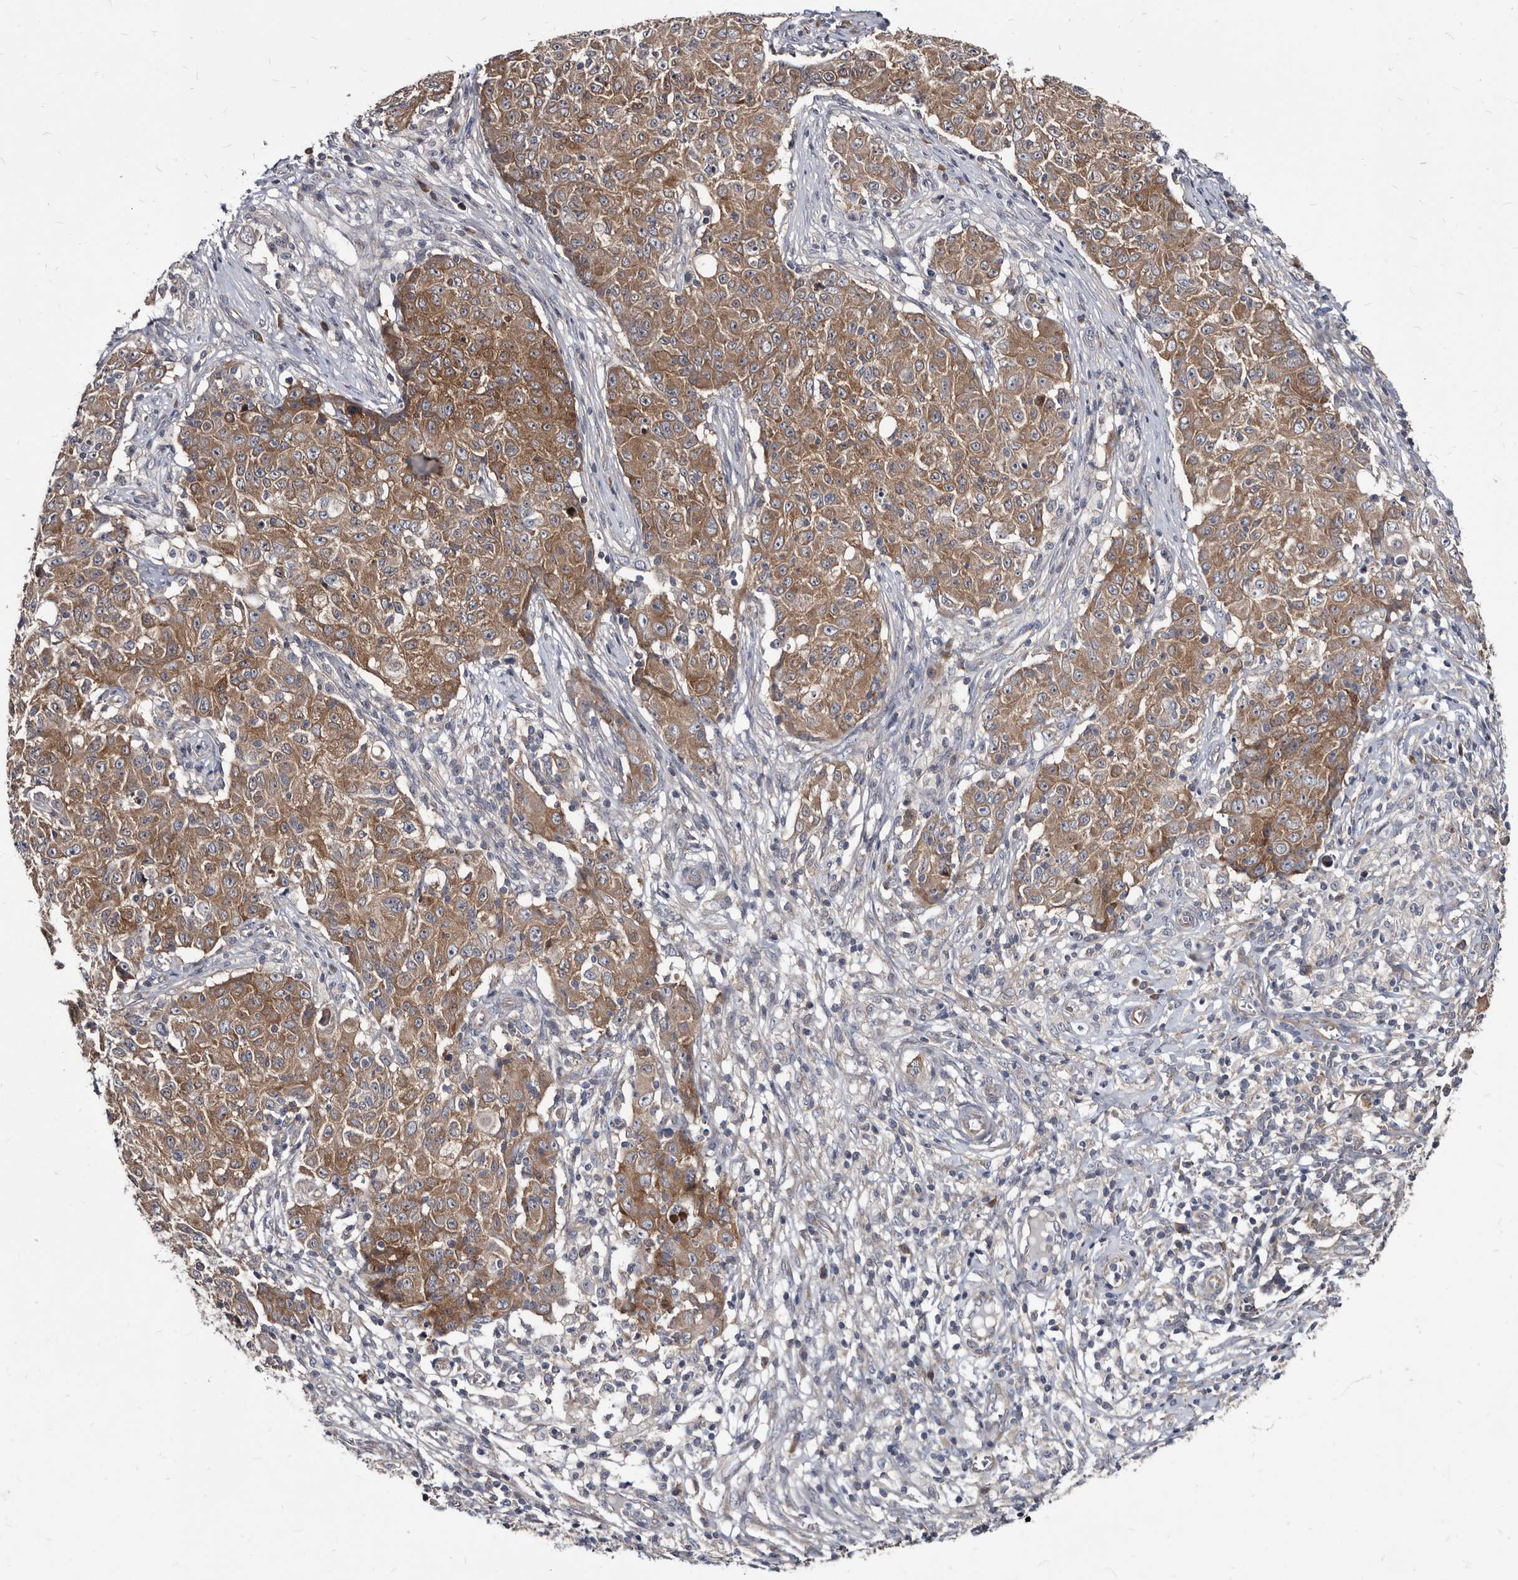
{"staining": {"intensity": "moderate", "quantity": ">75%", "location": "cytoplasmic/membranous"}, "tissue": "ovarian cancer", "cell_type": "Tumor cells", "image_type": "cancer", "snomed": [{"axis": "morphology", "description": "Carcinoma, endometroid"}, {"axis": "topography", "description": "Ovary"}], "caption": "This is a histology image of IHC staining of ovarian cancer (endometroid carcinoma), which shows moderate staining in the cytoplasmic/membranous of tumor cells.", "gene": "ABCF2", "patient": {"sex": "female", "age": 42}}